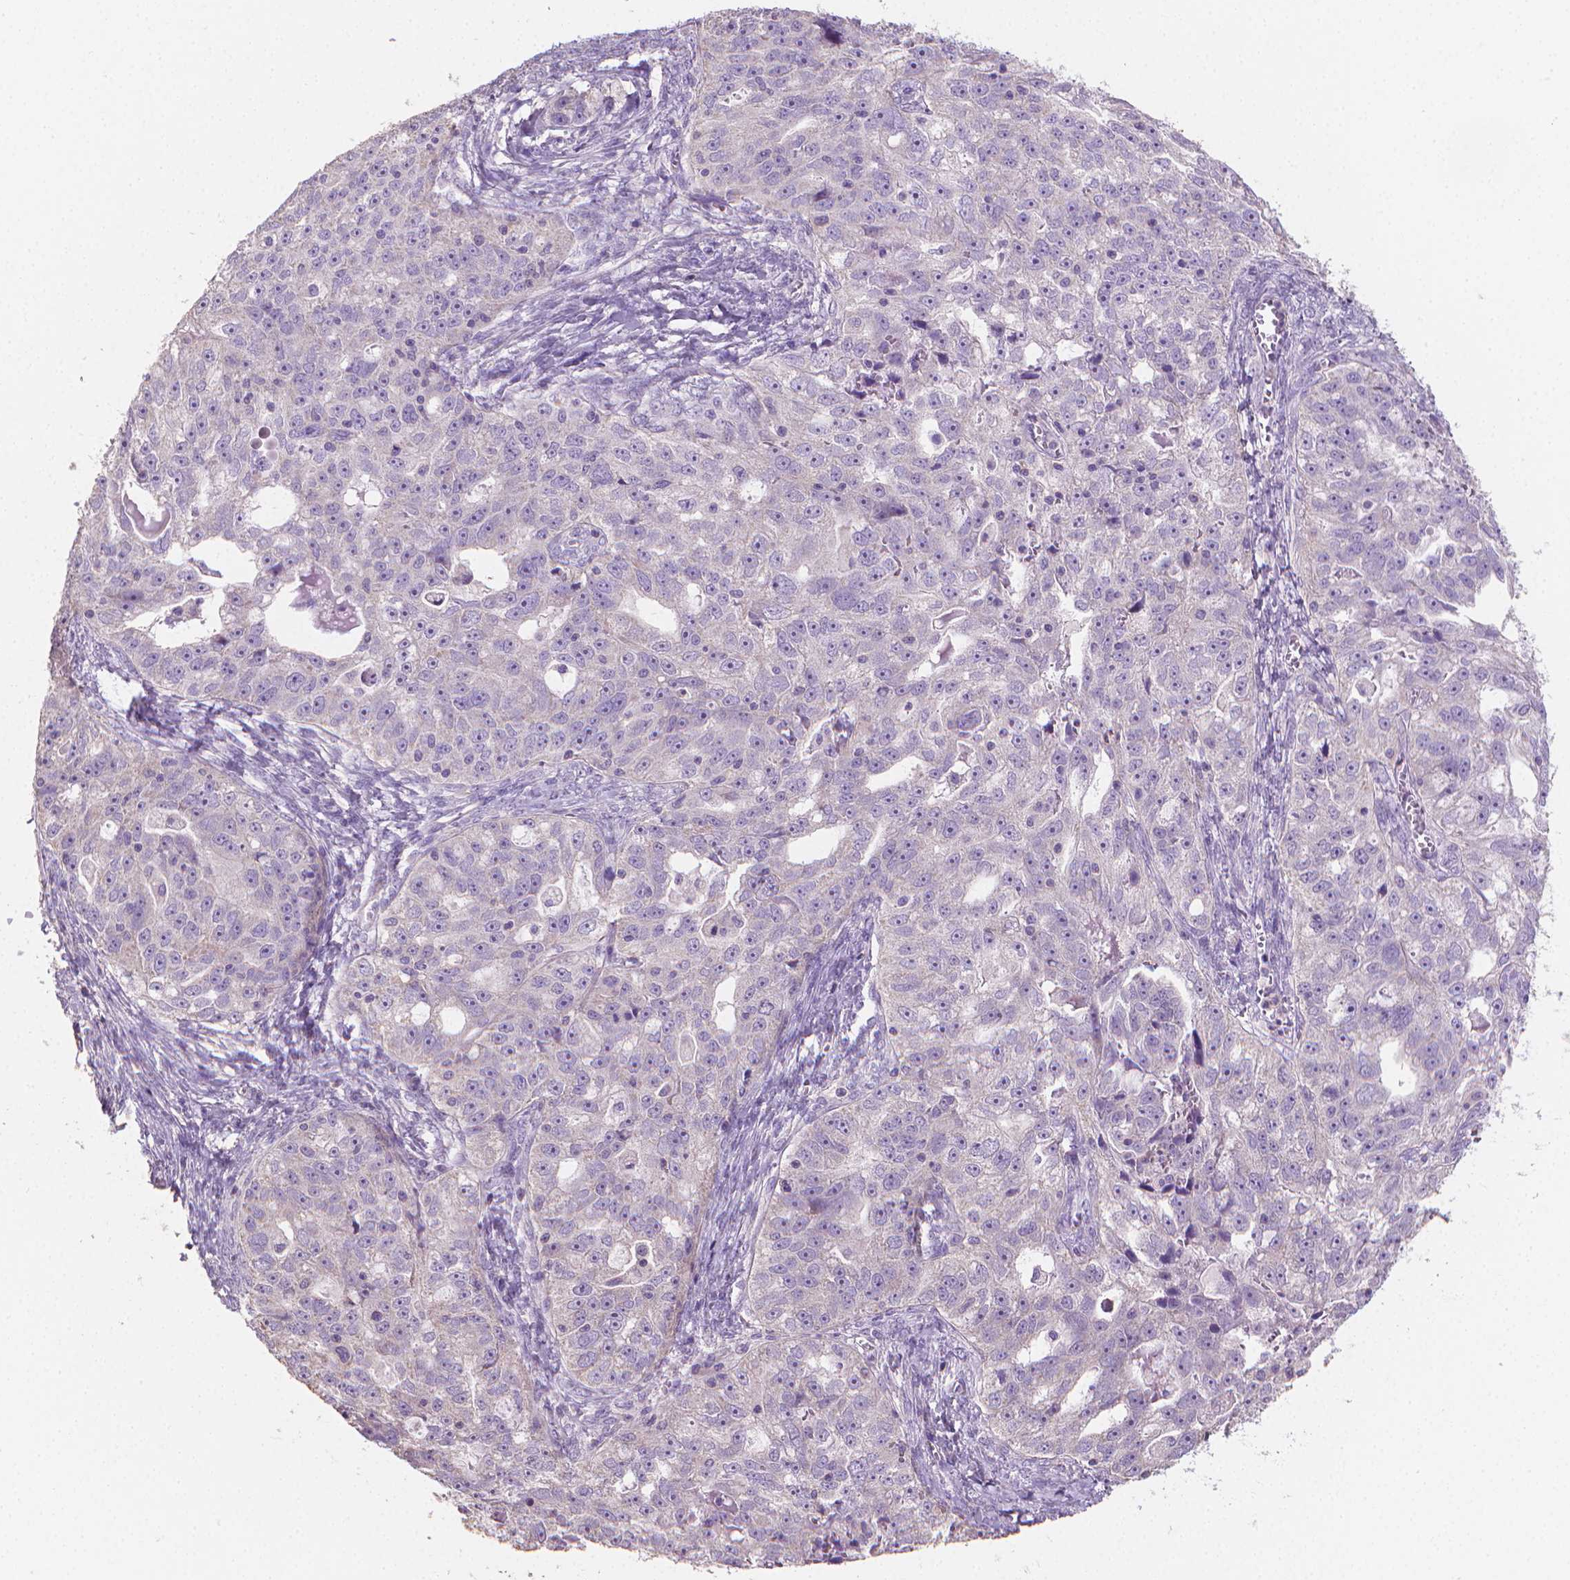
{"staining": {"intensity": "negative", "quantity": "none", "location": "none"}, "tissue": "ovarian cancer", "cell_type": "Tumor cells", "image_type": "cancer", "snomed": [{"axis": "morphology", "description": "Cystadenocarcinoma, serous, NOS"}, {"axis": "topography", "description": "Ovary"}], "caption": "The histopathology image reveals no significant staining in tumor cells of serous cystadenocarcinoma (ovarian).", "gene": "CATIP", "patient": {"sex": "female", "age": 51}}